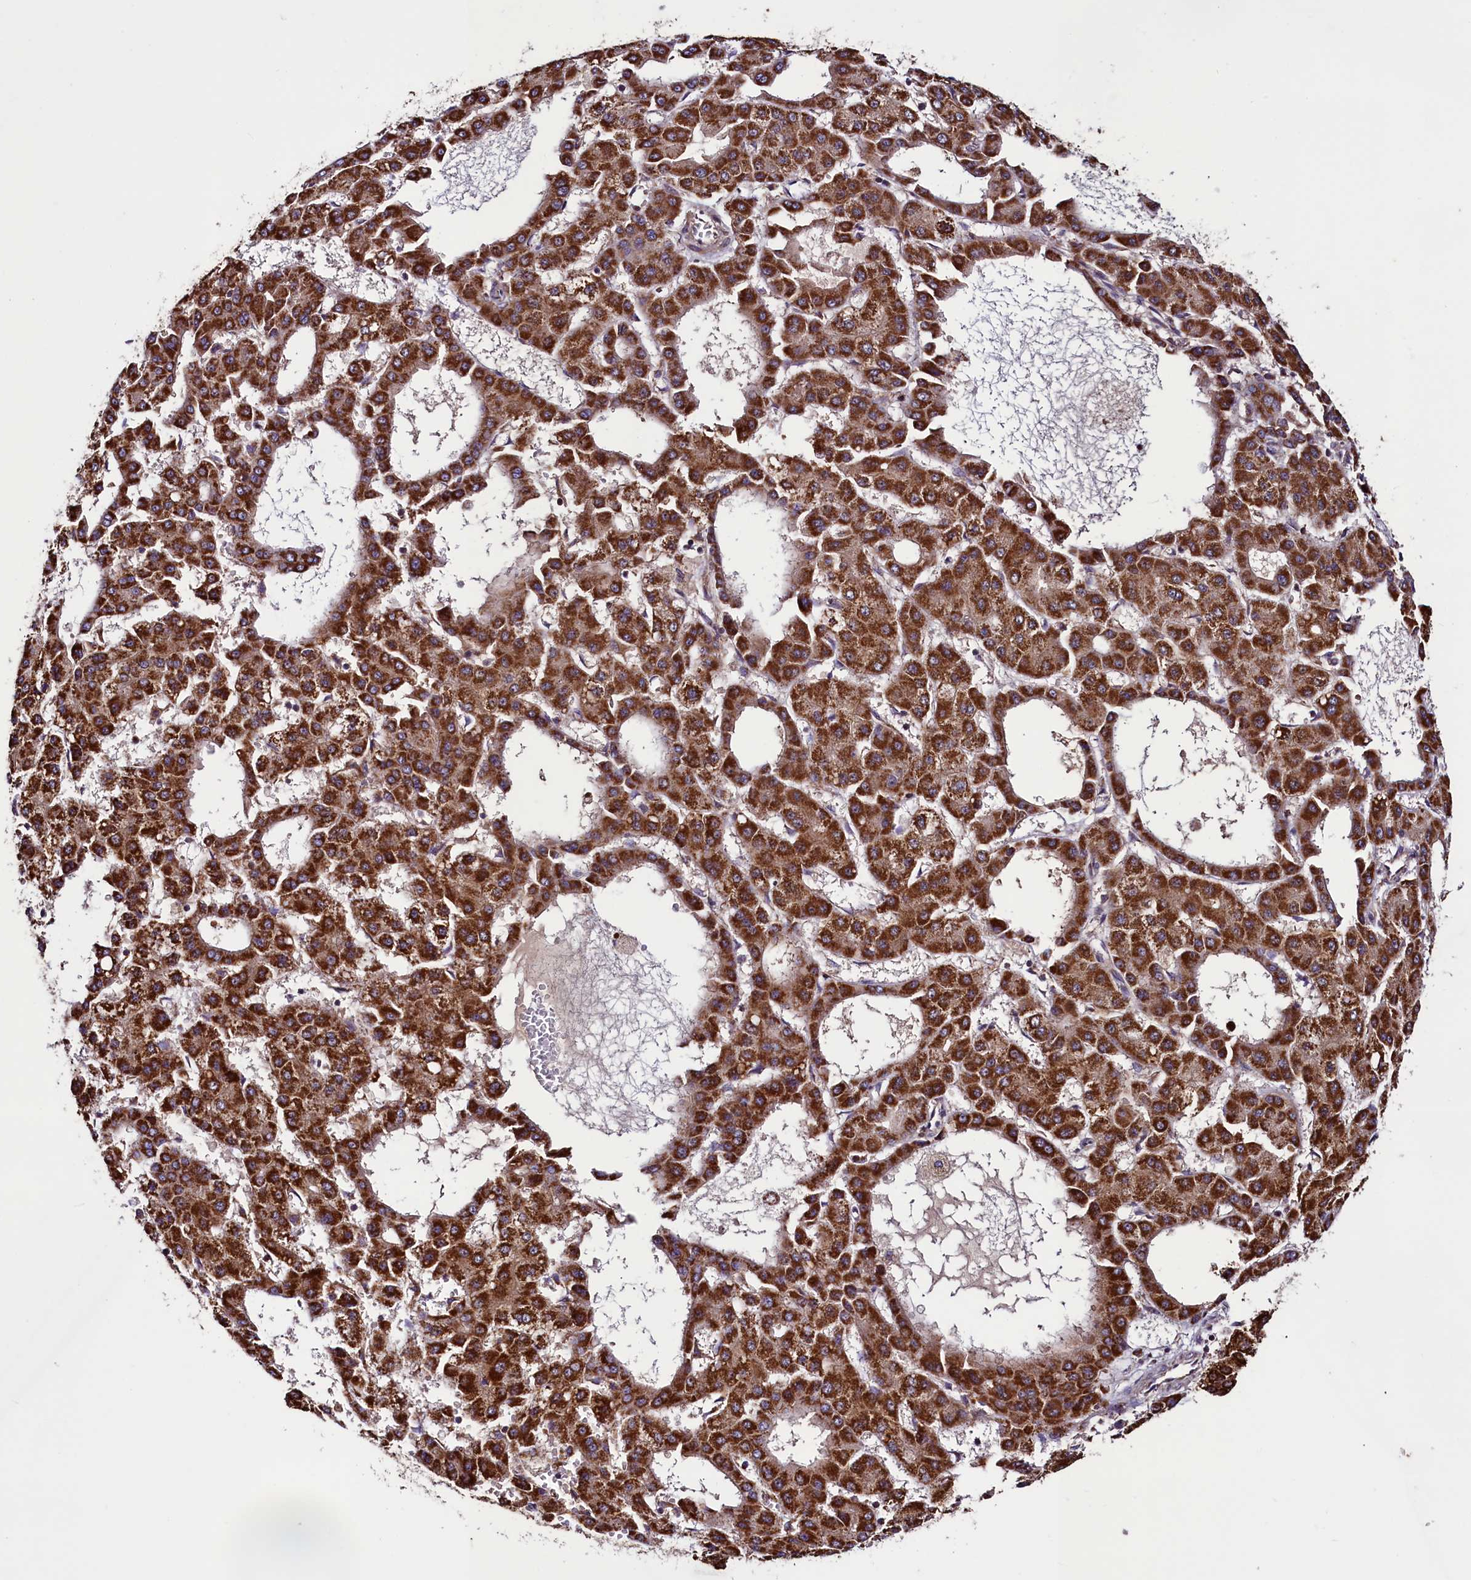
{"staining": {"intensity": "strong", "quantity": ">75%", "location": "cytoplasmic/membranous"}, "tissue": "liver cancer", "cell_type": "Tumor cells", "image_type": "cancer", "snomed": [{"axis": "morphology", "description": "Carcinoma, Hepatocellular, NOS"}, {"axis": "topography", "description": "Liver"}], "caption": "A micrograph of liver cancer stained for a protein demonstrates strong cytoplasmic/membranous brown staining in tumor cells.", "gene": "STARD5", "patient": {"sex": "male", "age": 47}}